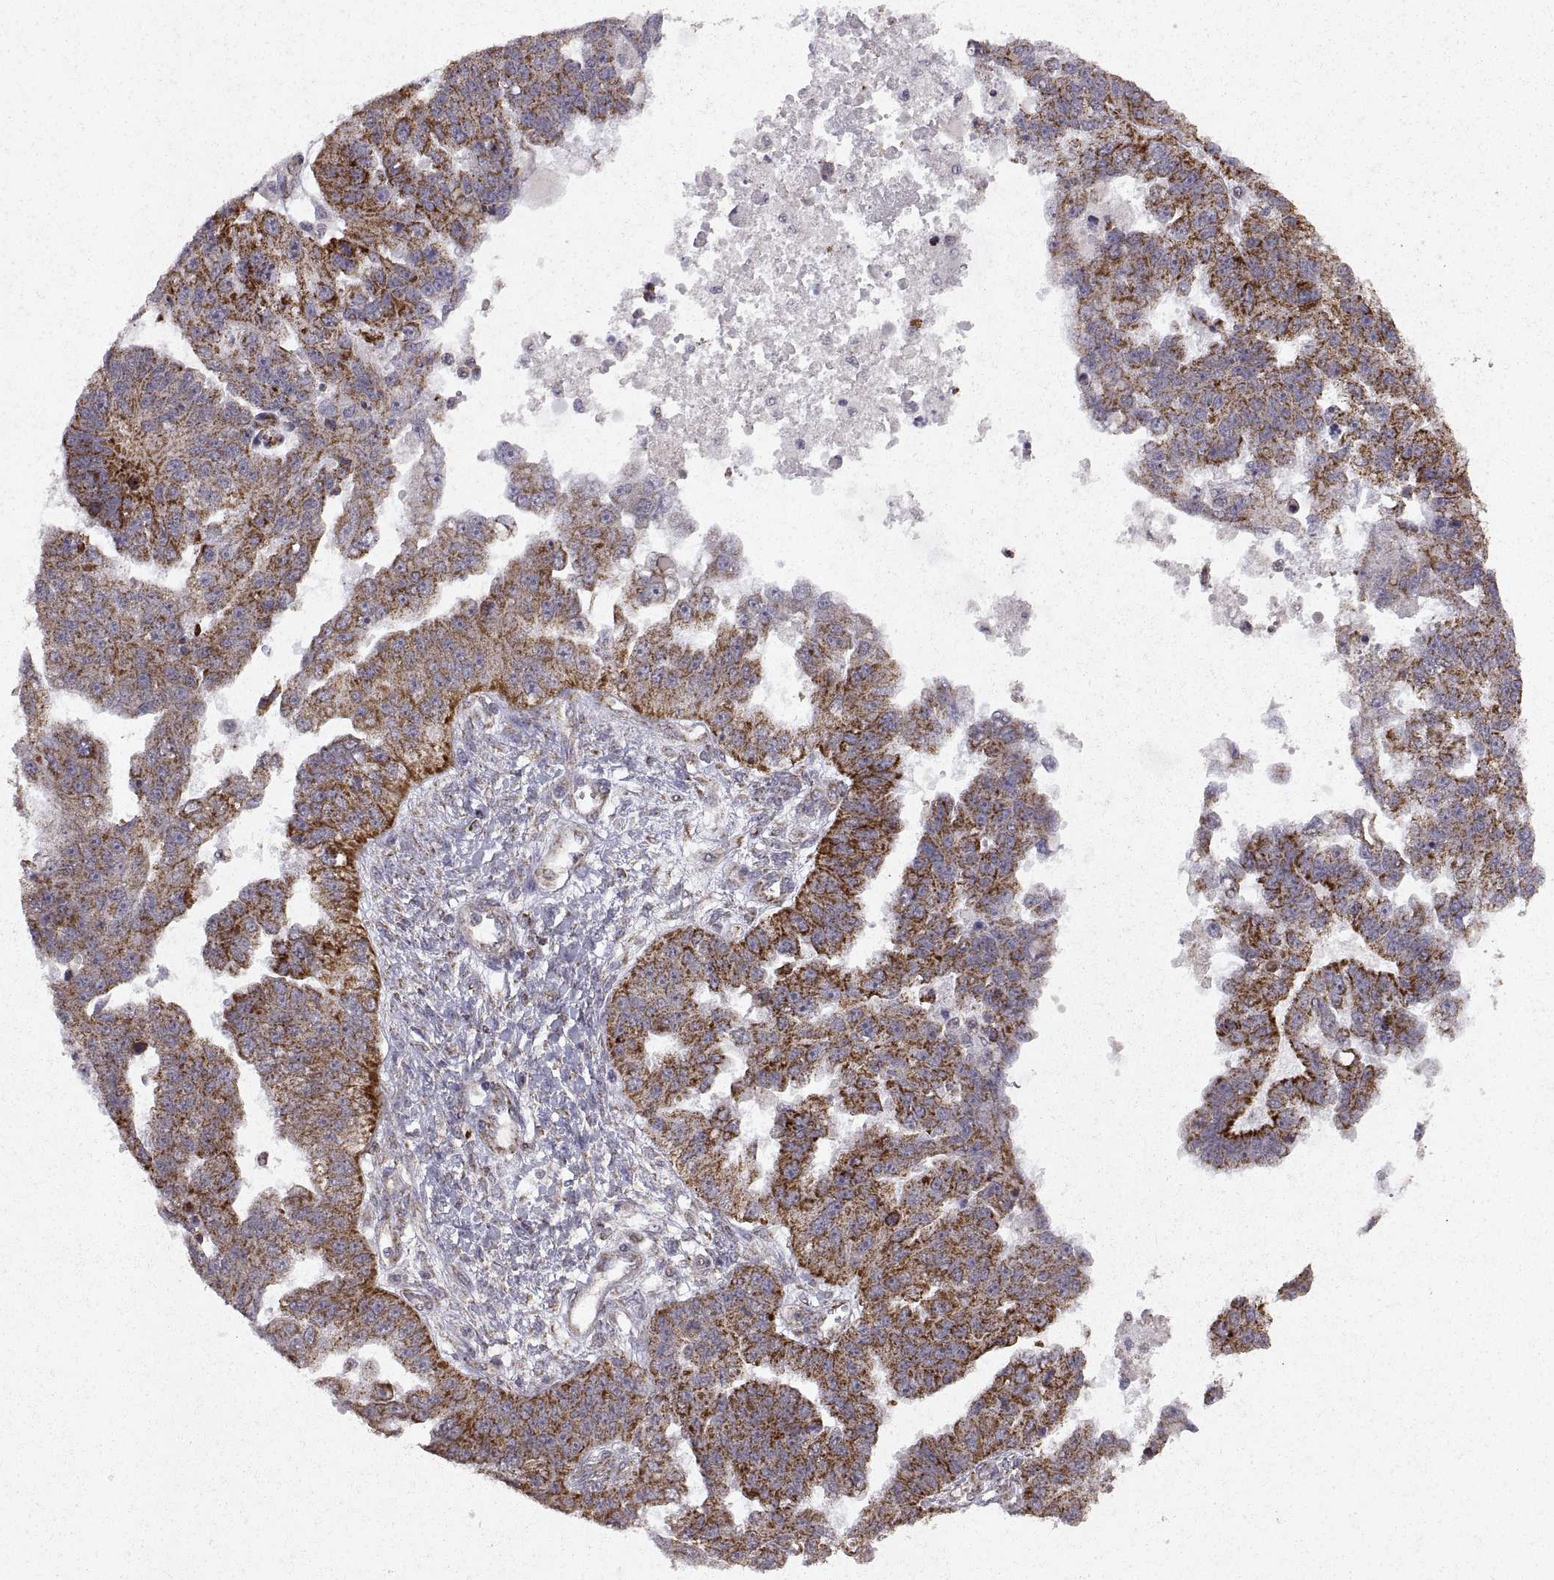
{"staining": {"intensity": "moderate", "quantity": "25%-75%", "location": "cytoplasmic/membranous"}, "tissue": "ovarian cancer", "cell_type": "Tumor cells", "image_type": "cancer", "snomed": [{"axis": "morphology", "description": "Cystadenocarcinoma, serous, NOS"}, {"axis": "topography", "description": "Ovary"}], "caption": "Brown immunohistochemical staining in ovarian cancer (serous cystadenocarcinoma) exhibits moderate cytoplasmic/membranous expression in about 25%-75% of tumor cells. (IHC, brightfield microscopy, high magnification).", "gene": "MANBAL", "patient": {"sex": "female", "age": 58}}